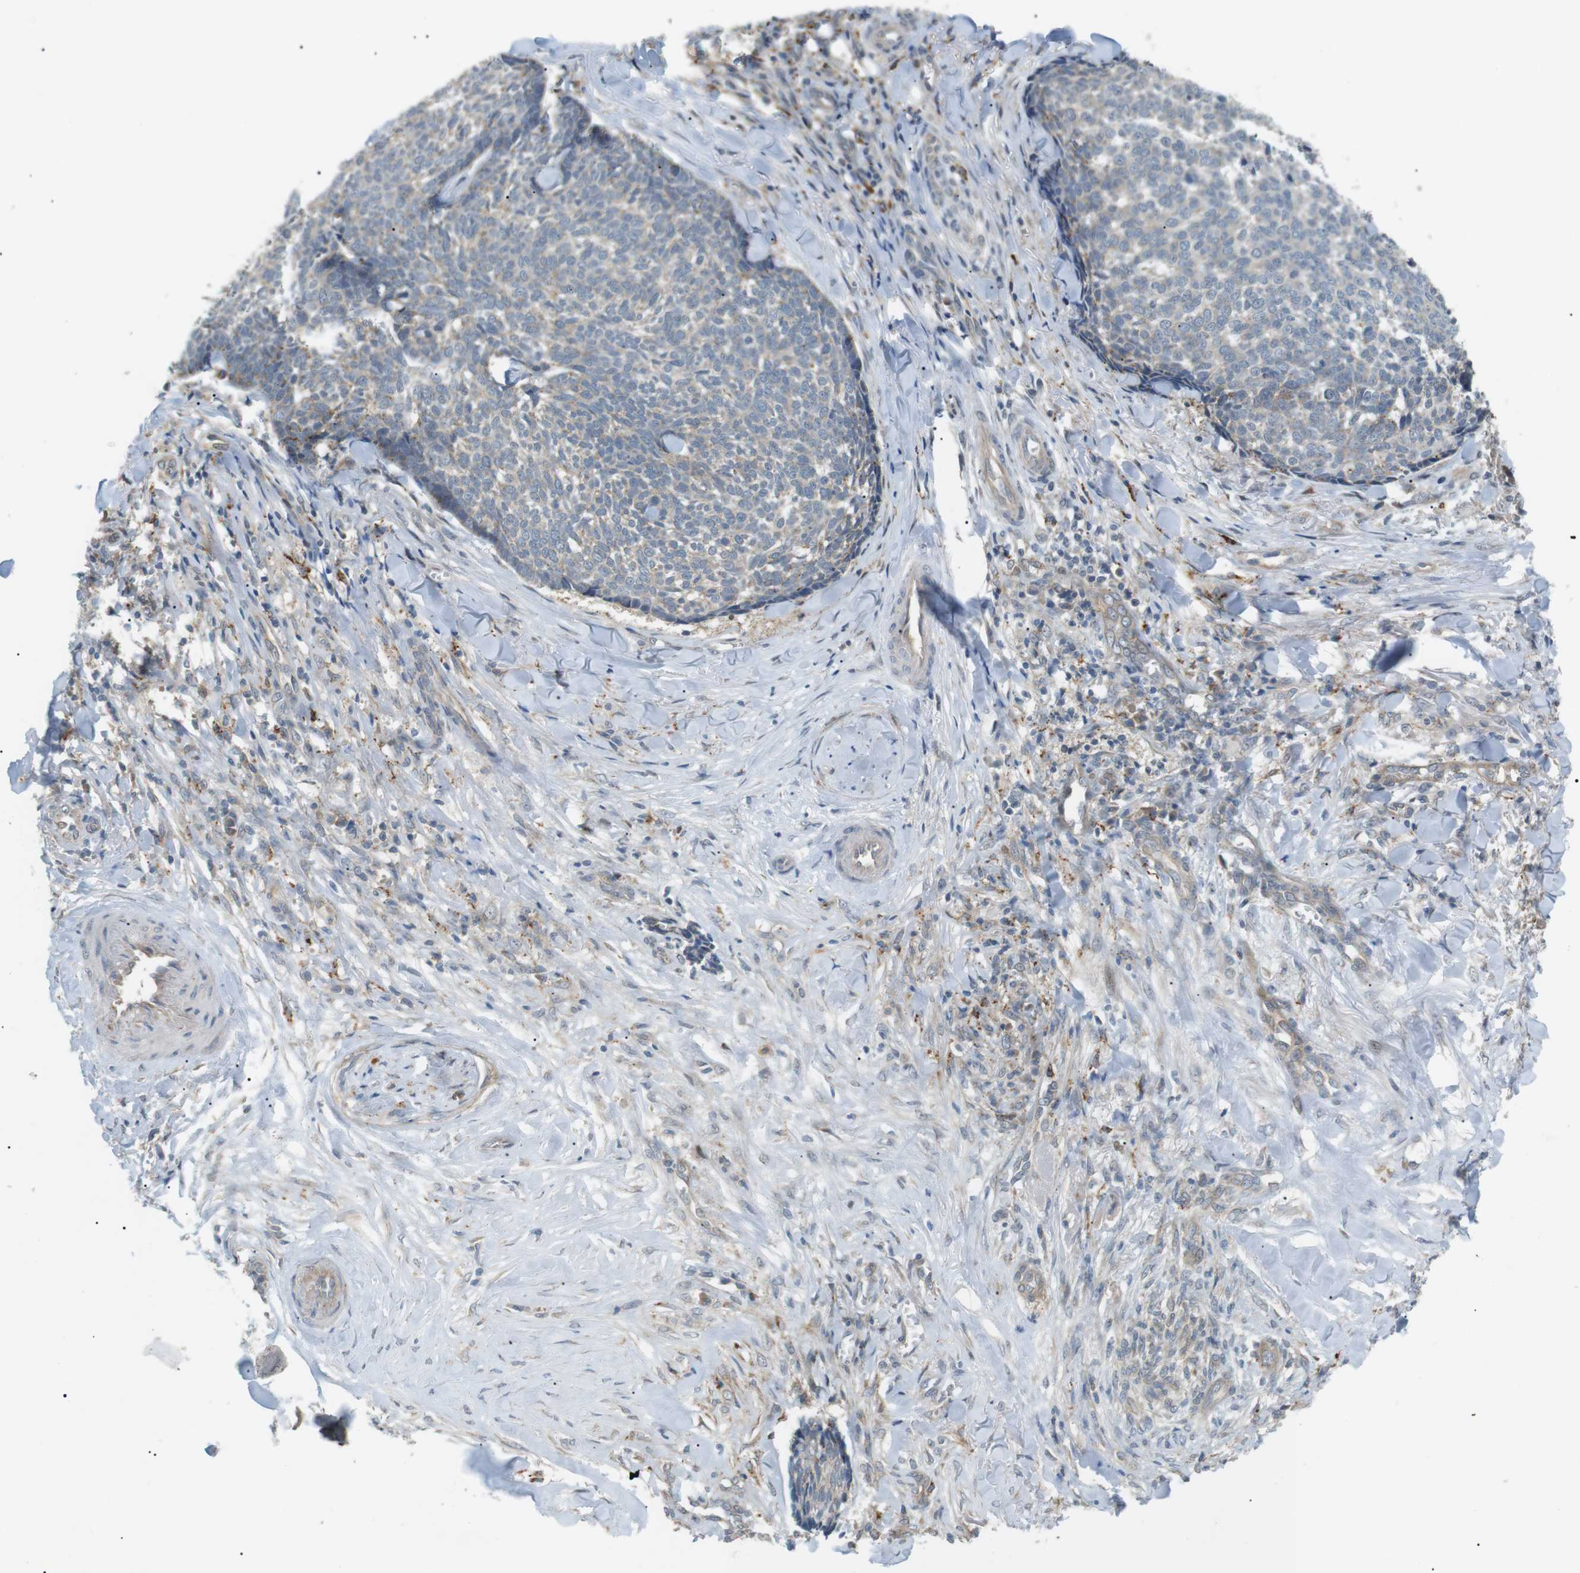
{"staining": {"intensity": "negative", "quantity": "none", "location": "none"}, "tissue": "skin cancer", "cell_type": "Tumor cells", "image_type": "cancer", "snomed": [{"axis": "morphology", "description": "Basal cell carcinoma"}, {"axis": "topography", "description": "Skin"}], "caption": "Tumor cells are negative for brown protein staining in skin cancer (basal cell carcinoma).", "gene": "B4GALNT2", "patient": {"sex": "male", "age": 84}}